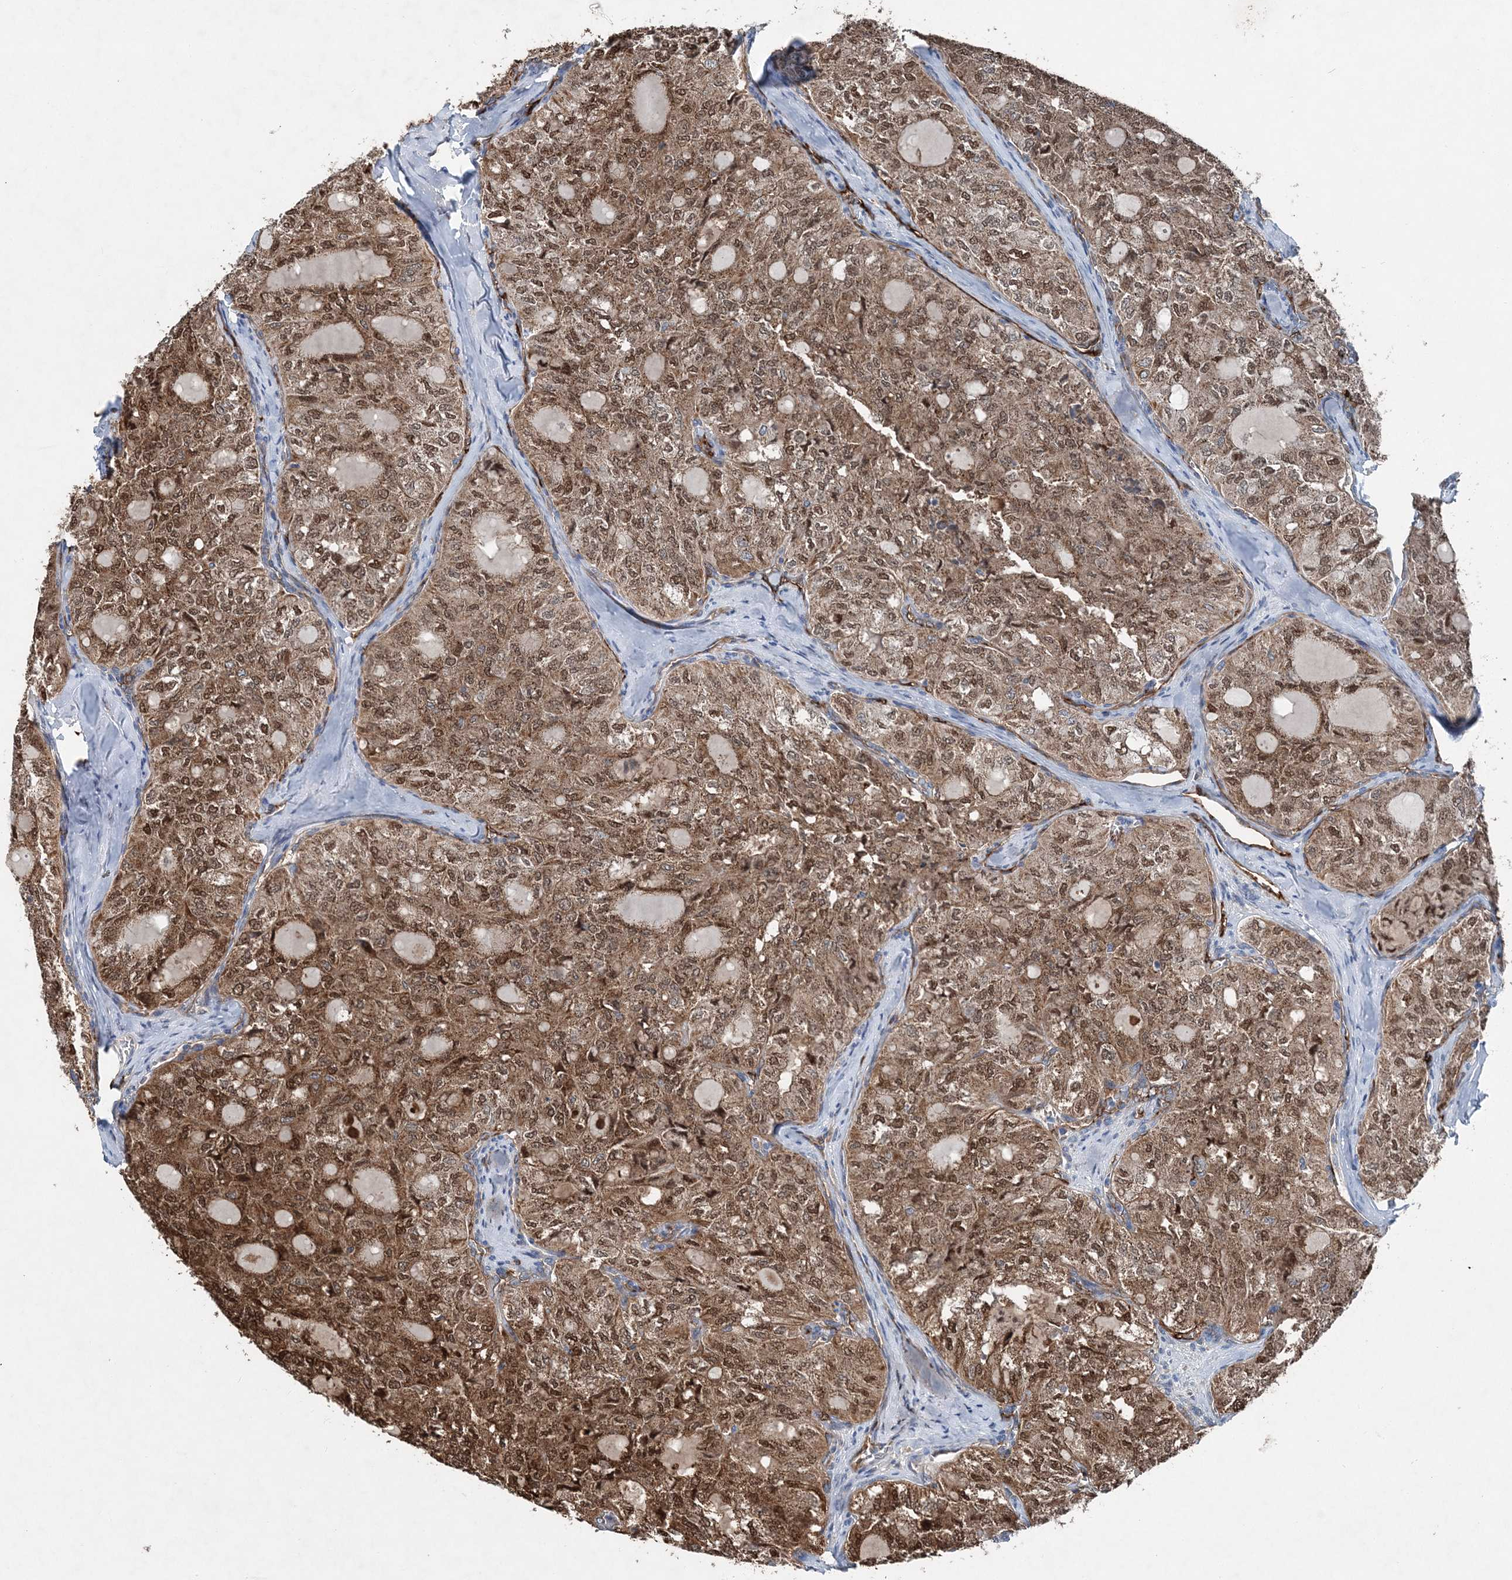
{"staining": {"intensity": "moderate", "quantity": ">75%", "location": "cytoplasmic/membranous,nuclear"}, "tissue": "thyroid cancer", "cell_type": "Tumor cells", "image_type": "cancer", "snomed": [{"axis": "morphology", "description": "Follicular adenoma carcinoma, NOS"}, {"axis": "topography", "description": "Thyroid gland"}], "caption": "IHC image of human thyroid cancer (follicular adenoma carcinoma) stained for a protein (brown), which displays medium levels of moderate cytoplasmic/membranous and nuclear staining in approximately >75% of tumor cells.", "gene": "SPOPL", "patient": {"sex": "male", "age": 75}}